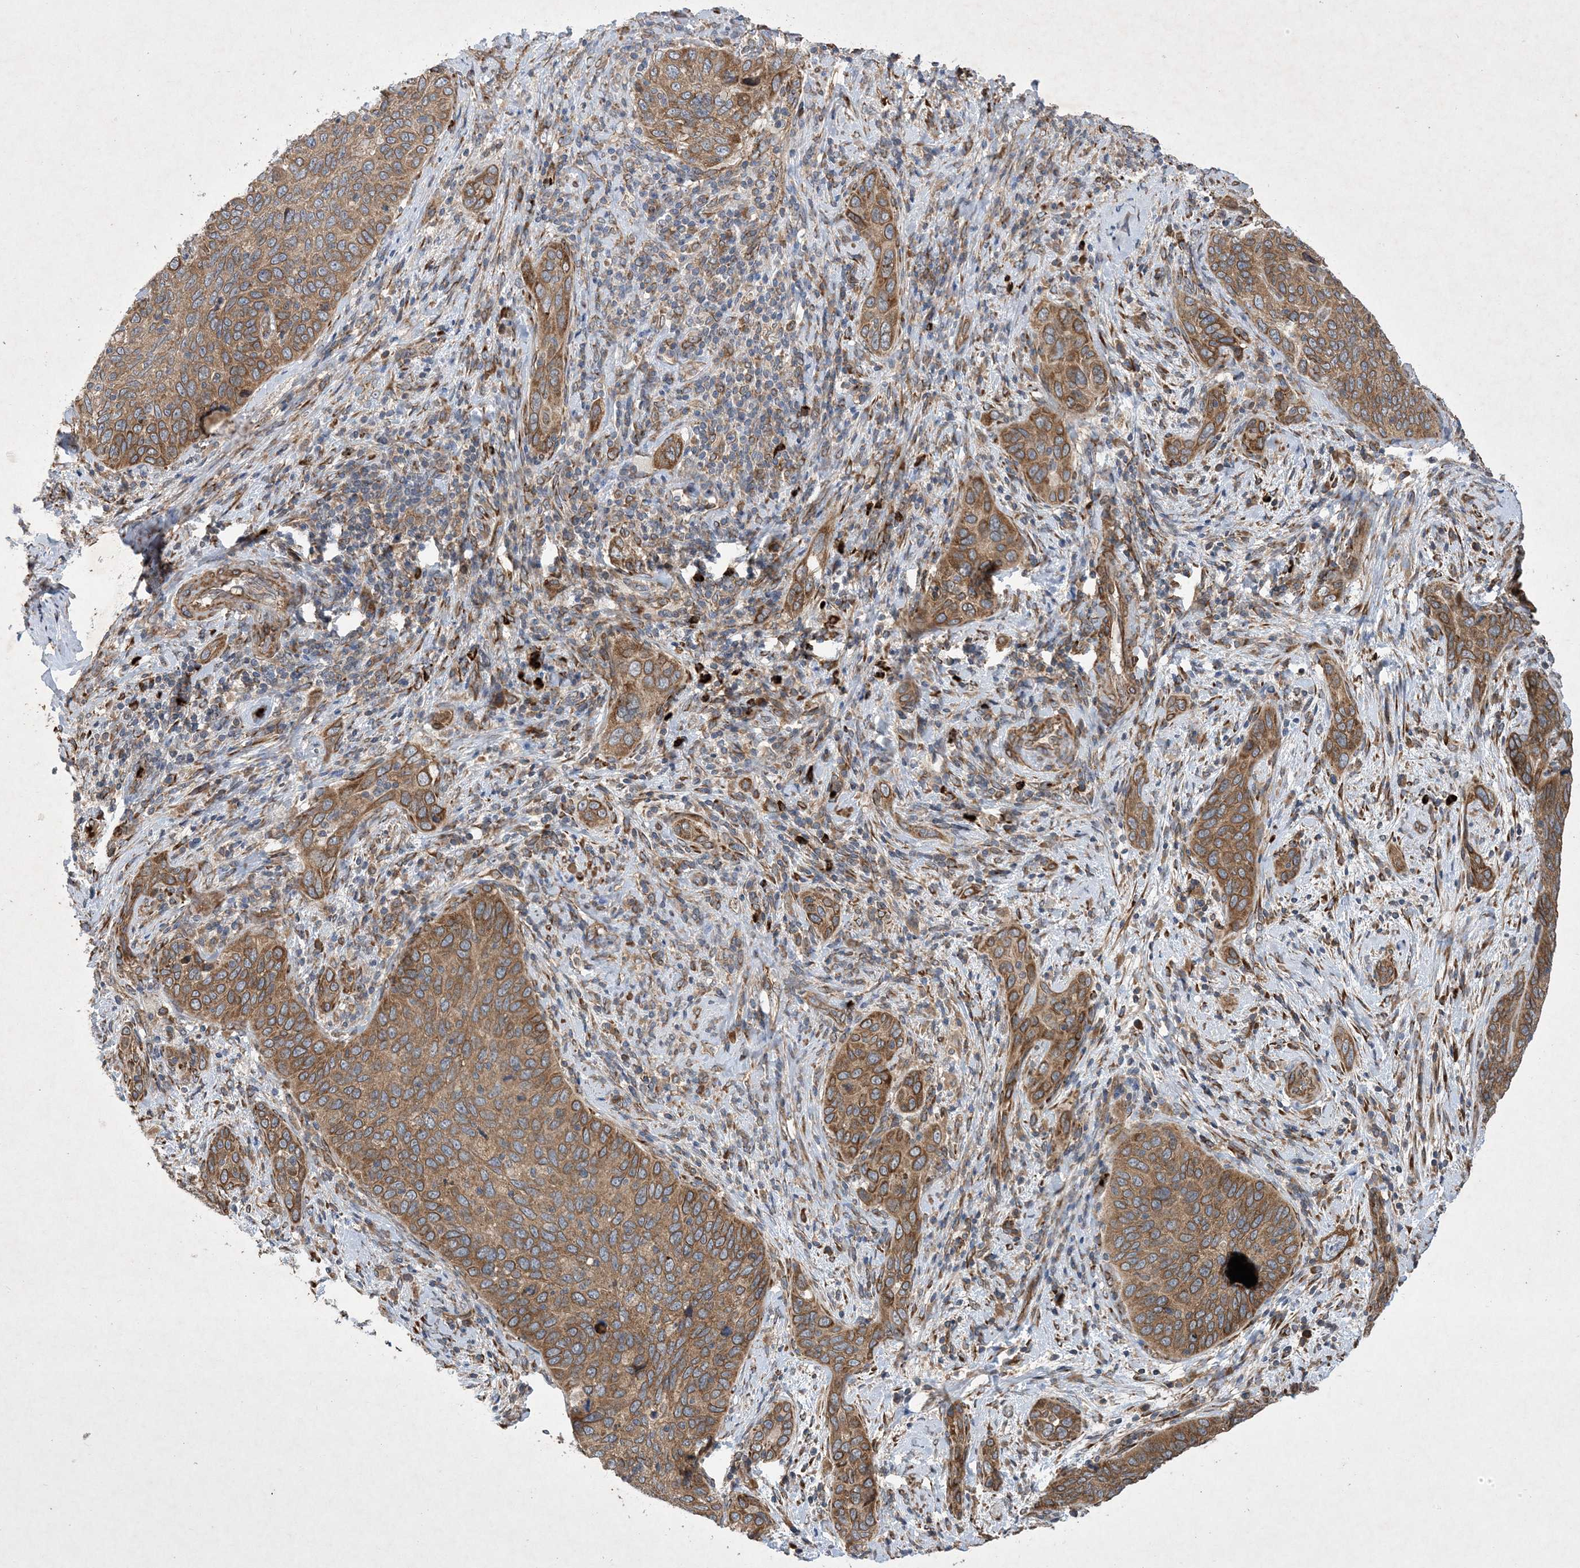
{"staining": {"intensity": "moderate", "quantity": ">75%", "location": "cytoplasmic/membranous"}, "tissue": "cervical cancer", "cell_type": "Tumor cells", "image_type": "cancer", "snomed": [{"axis": "morphology", "description": "Squamous cell carcinoma, NOS"}, {"axis": "topography", "description": "Cervix"}], "caption": "This micrograph demonstrates immunohistochemistry staining of cervical cancer, with medium moderate cytoplasmic/membranous staining in about >75% of tumor cells.", "gene": "OTOP1", "patient": {"sex": "female", "age": 60}}